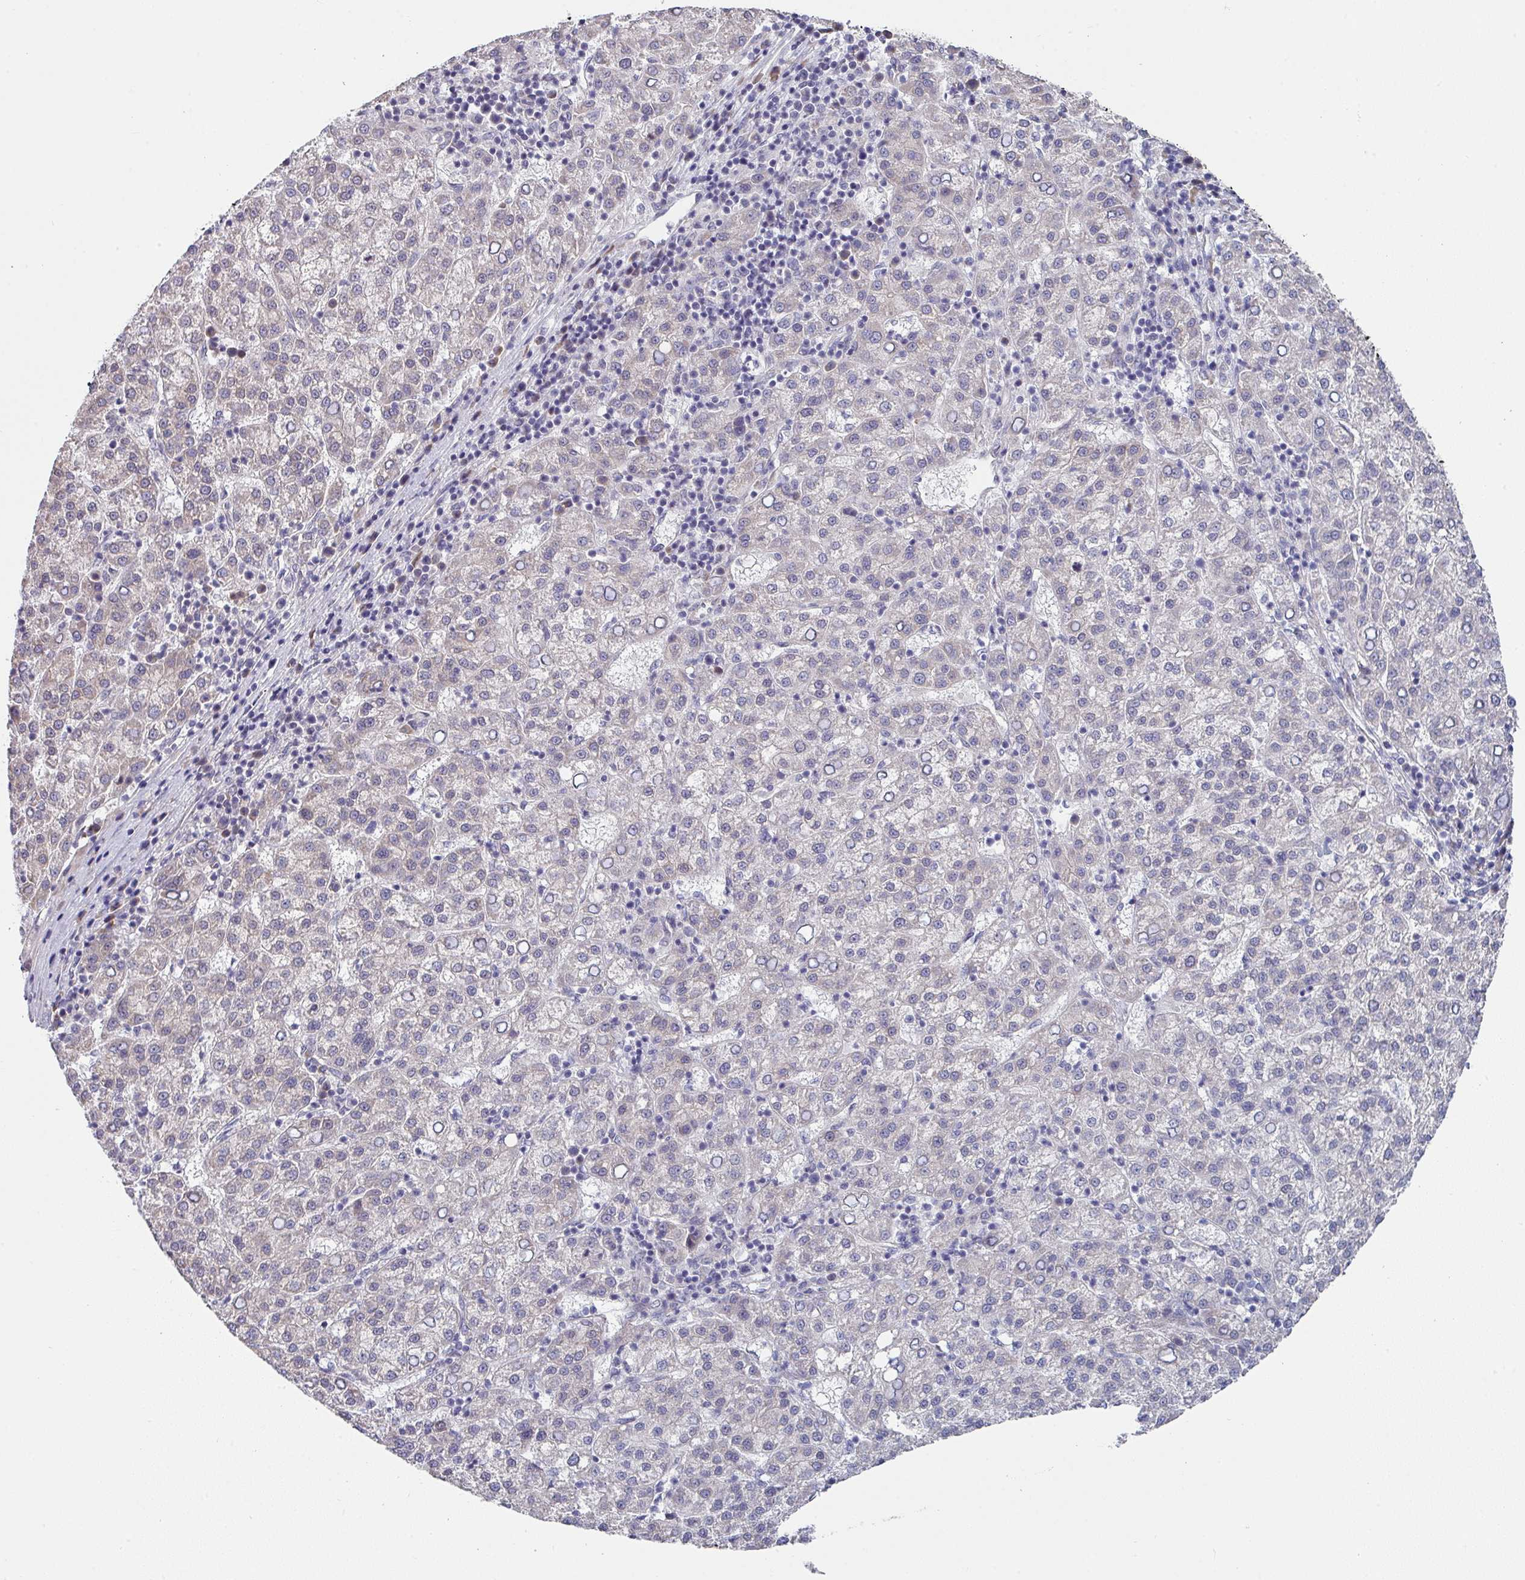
{"staining": {"intensity": "negative", "quantity": "none", "location": "none"}, "tissue": "liver cancer", "cell_type": "Tumor cells", "image_type": "cancer", "snomed": [{"axis": "morphology", "description": "Carcinoma, Hepatocellular, NOS"}, {"axis": "topography", "description": "Liver"}], "caption": "This is an immunohistochemistry image of human hepatocellular carcinoma (liver). There is no expression in tumor cells.", "gene": "TMED5", "patient": {"sex": "female", "age": 58}}